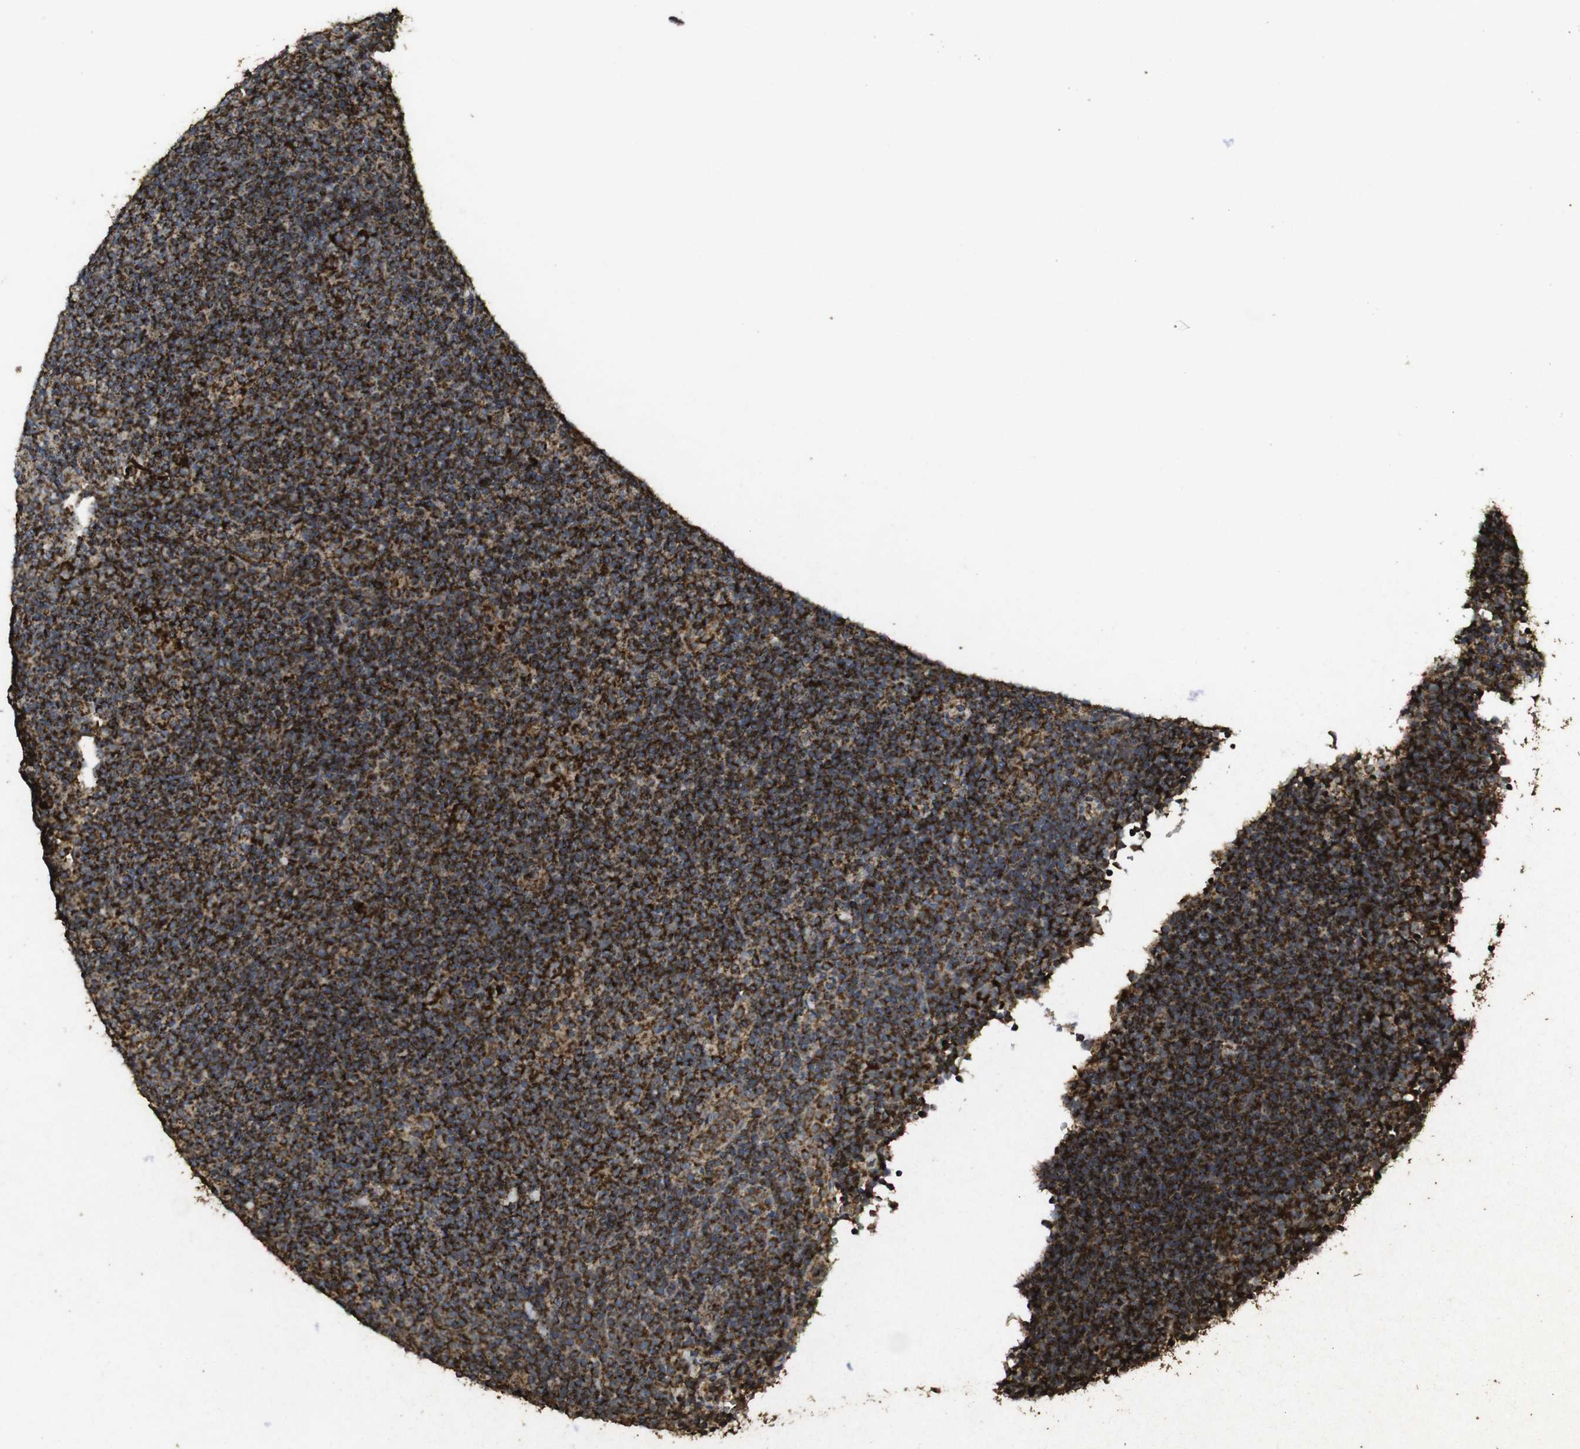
{"staining": {"intensity": "strong", "quantity": ">75%", "location": "cytoplasmic/membranous"}, "tissue": "lymphoma", "cell_type": "Tumor cells", "image_type": "cancer", "snomed": [{"axis": "morphology", "description": "Hodgkin's disease, NOS"}, {"axis": "topography", "description": "Lymph node"}], "caption": "Lymphoma stained with a protein marker displays strong staining in tumor cells.", "gene": "ATP5F1A", "patient": {"sex": "female", "age": 57}}